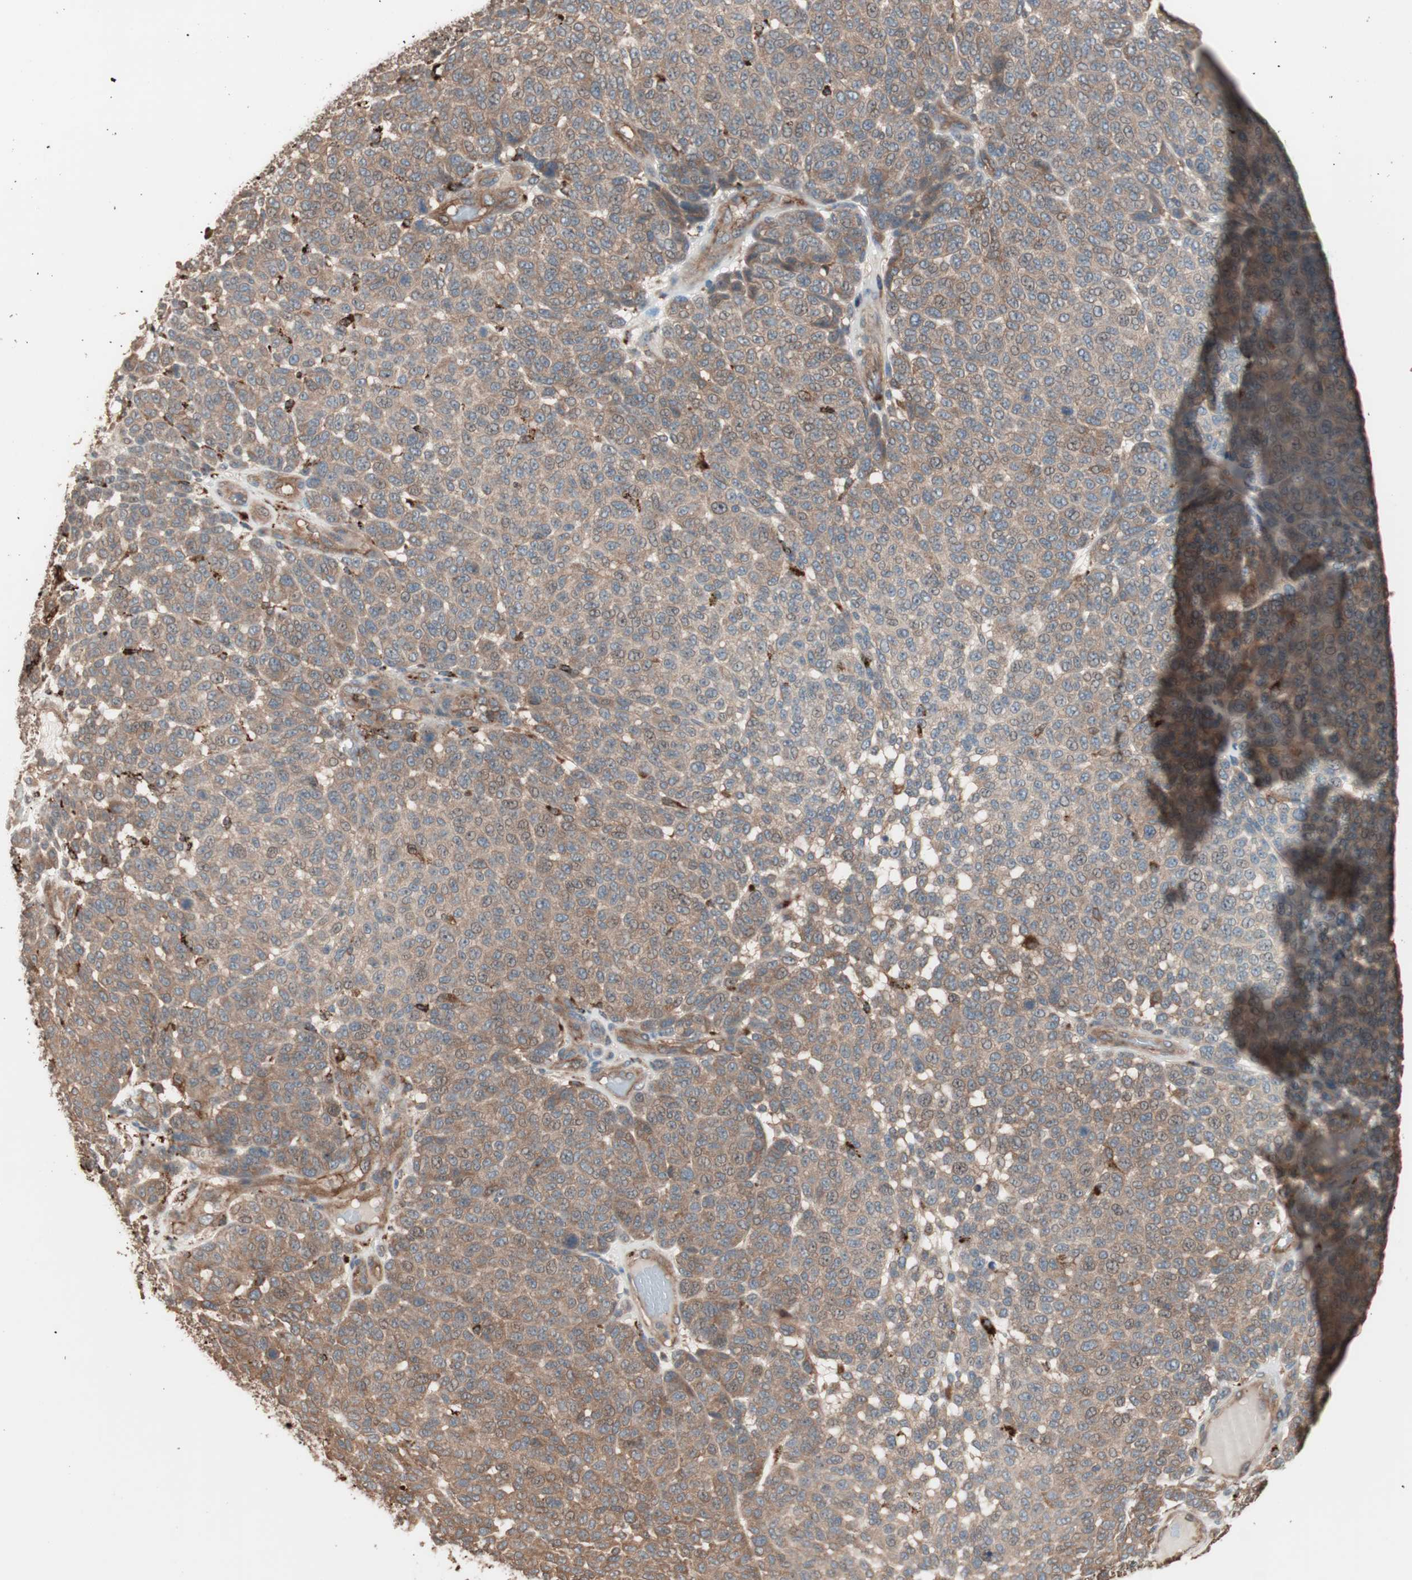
{"staining": {"intensity": "moderate", "quantity": ">75%", "location": "cytoplasmic/membranous"}, "tissue": "melanoma", "cell_type": "Tumor cells", "image_type": "cancer", "snomed": [{"axis": "morphology", "description": "Malignant melanoma, NOS"}, {"axis": "topography", "description": "Skin"}], "caption": "Immunohistochemistry of melanoma exhibits medium levels of moderate cytoplasmic/membranous expression in about >75% of tumor cells.", "gene": "CCT3", "patient": {"sex": "male", "age": 59}}